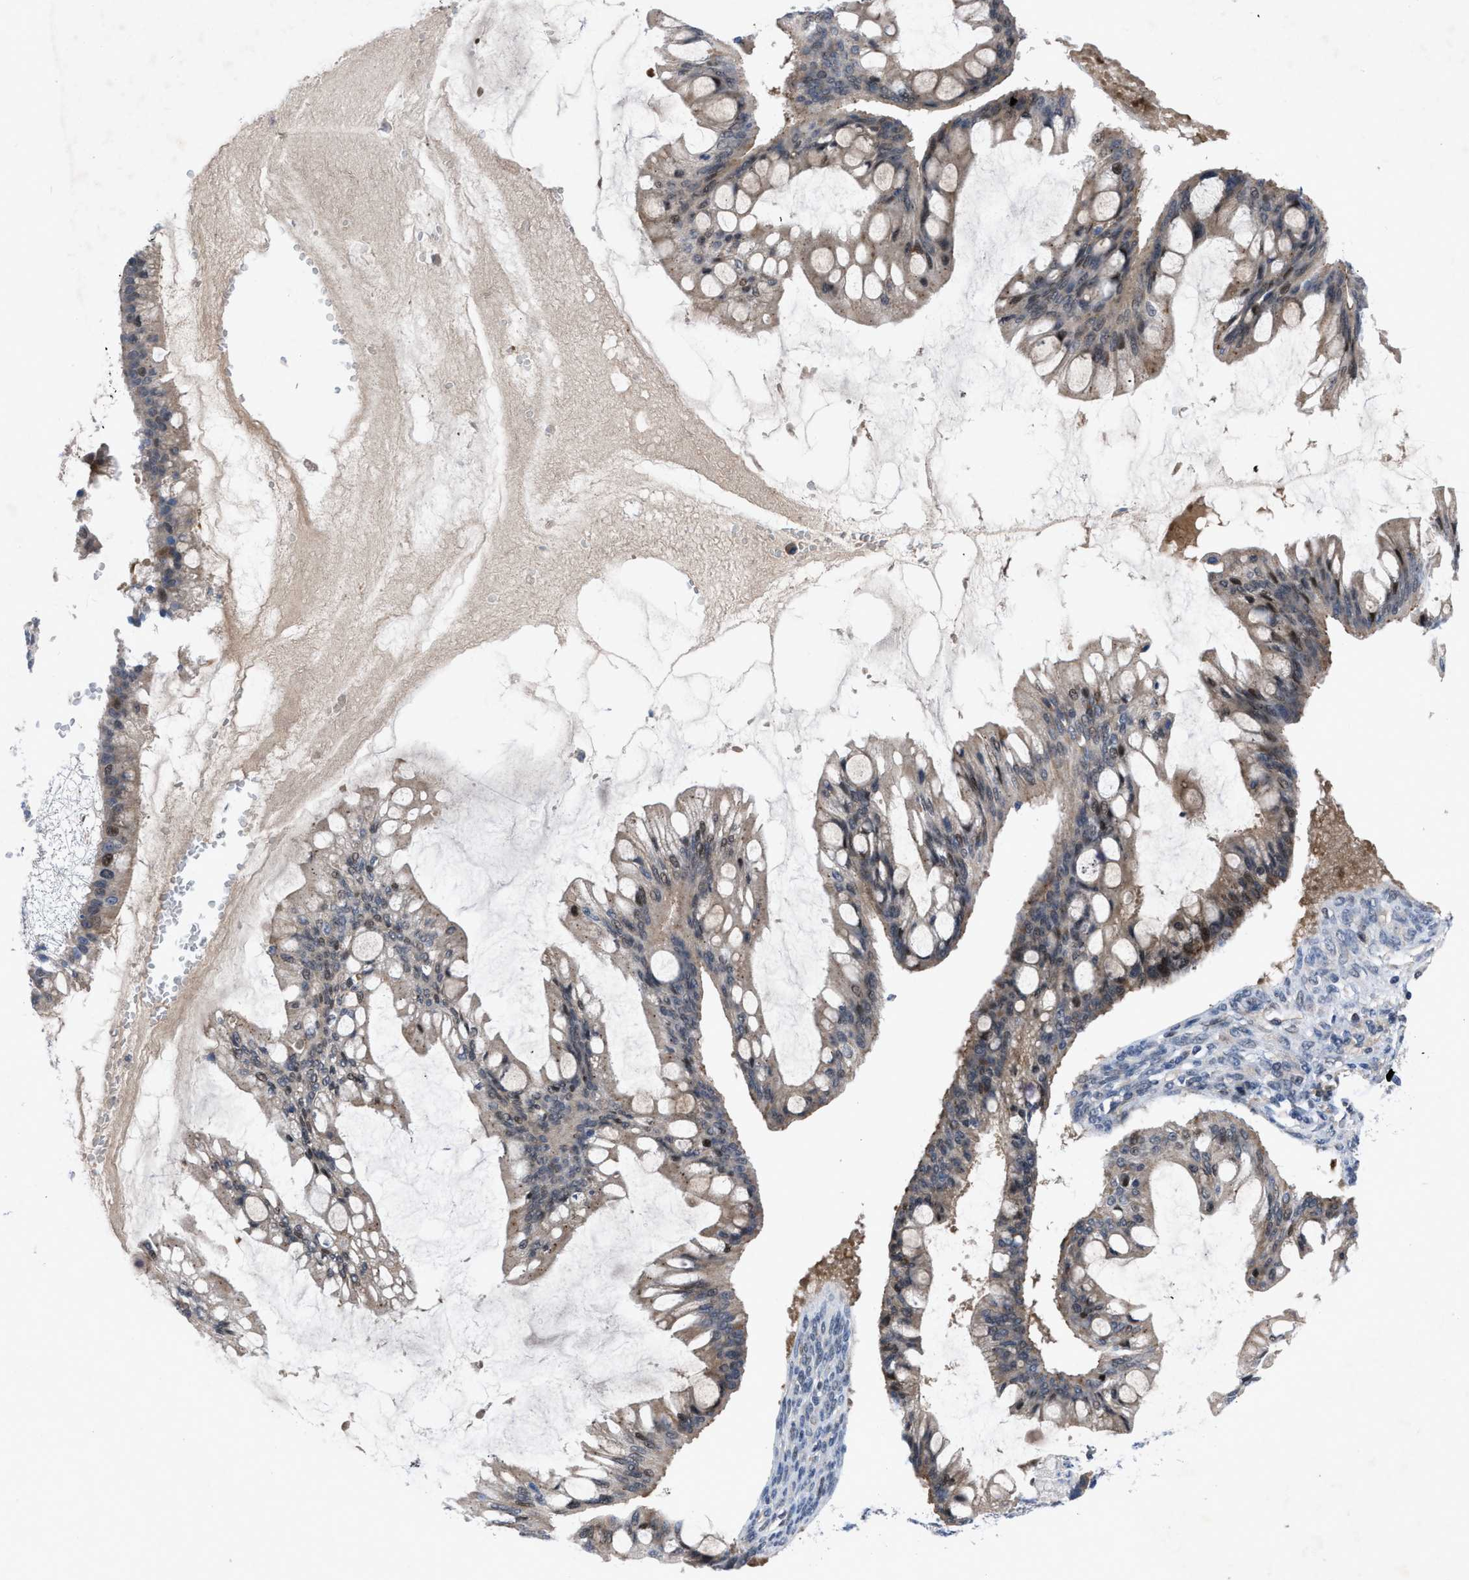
{"staining": {"intensity": "moderate", "quantity": ">75%", "location": "cytoplasmic/membranous"}, "tissue": "ovarian cancer", "cell_type": "Tumor cells", "image_type": "cancer", "snomed": [{"axis": "morphology", "description": "Cystadenocarcinoma, mucinous, NOS"}, {"axis": "topography", "description": "Ovary"}], "caption": "Protein analysis of ovarian cancer tissue reveals moderate cytoplasmic/membranous staining in approximately >75% of tumor cells.", "gene": "IL17RE", "patient": {"sex": "female", "age": 73}}